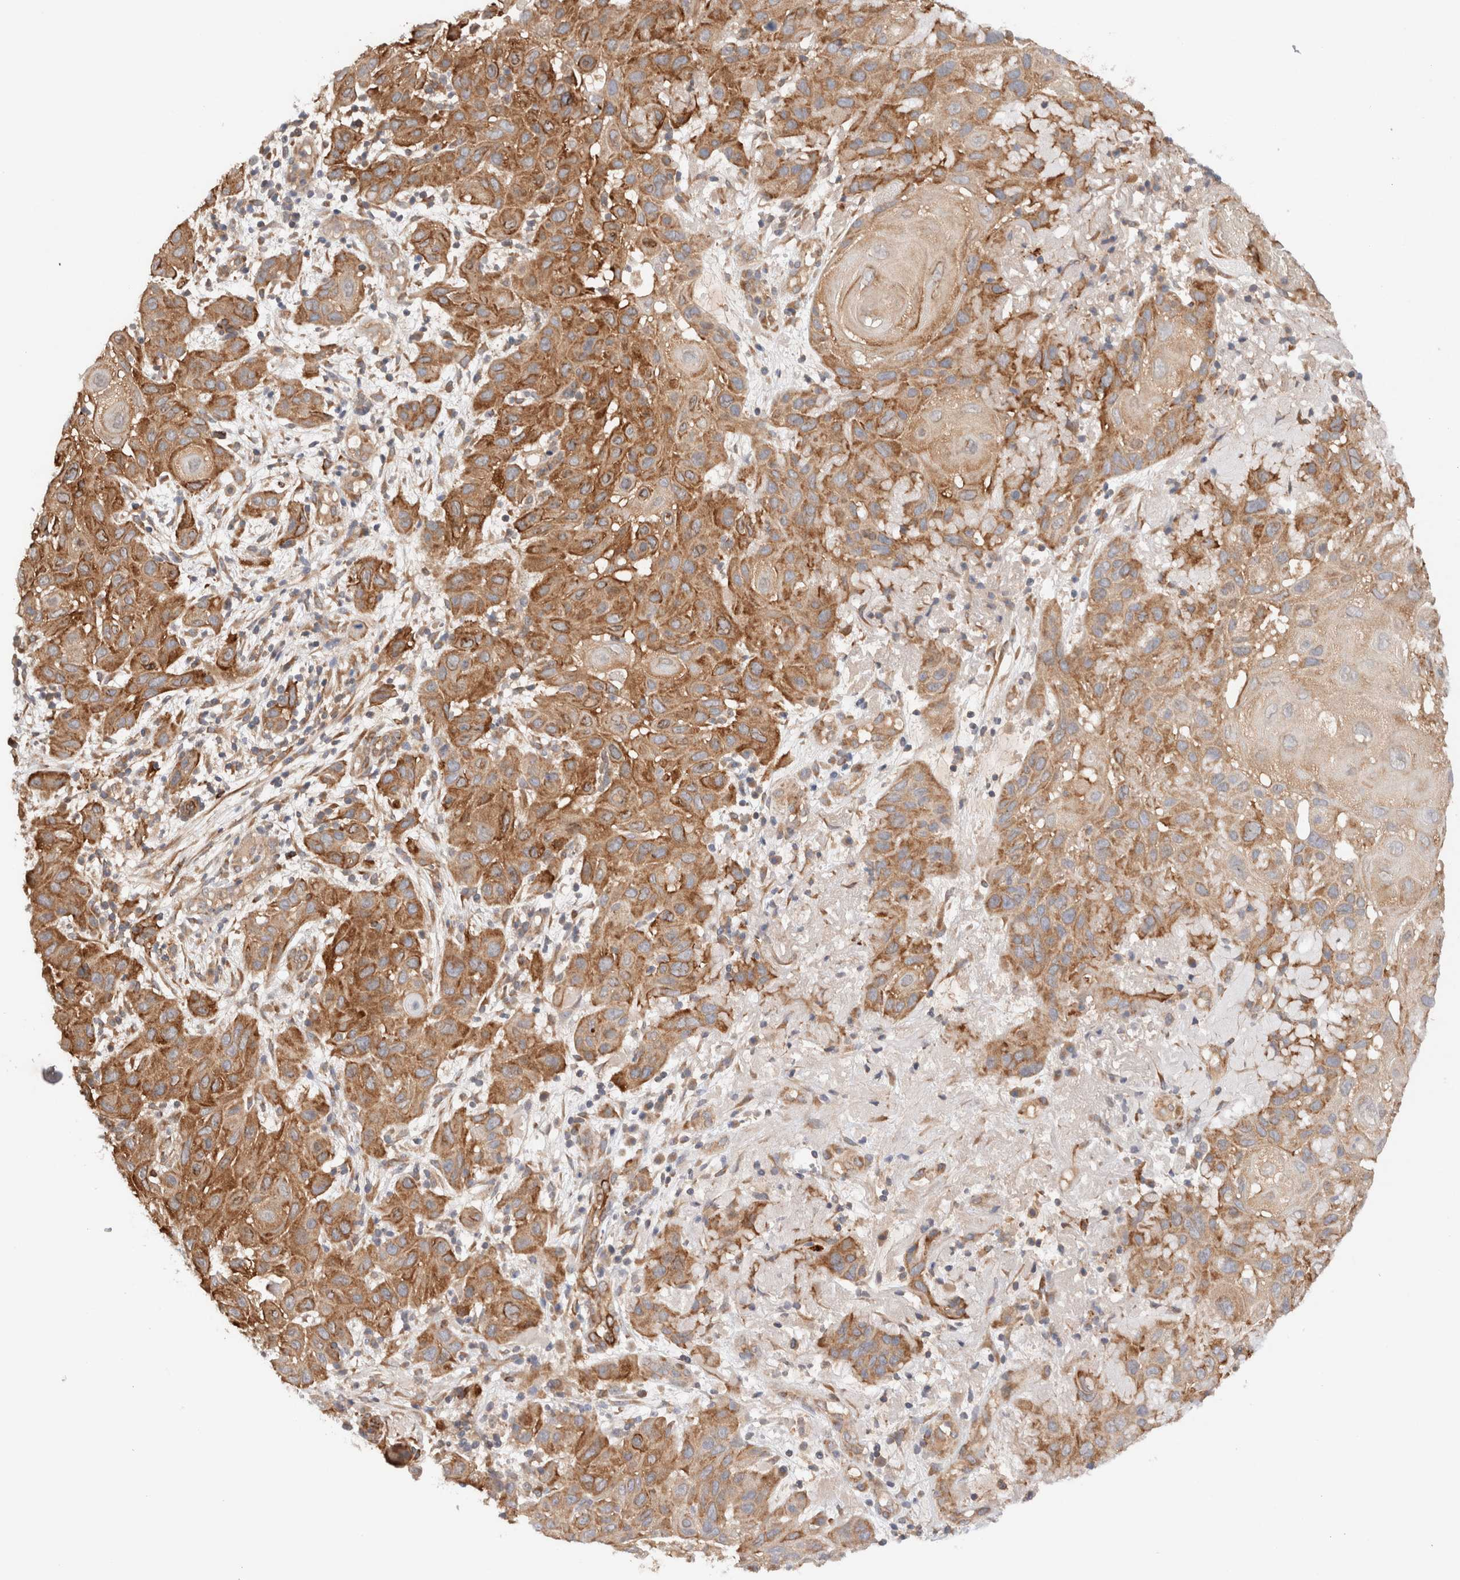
{"staining": {"intensity": "moderate", "quantity": ">75%", "location": "cytoplasmic/membranous"}, "tissue": "skin cancer", "cell_type": "Tumor cells", "image_type": "cancer", "snomed": [{"axis": "morphology", "description": "Normal tissue, NOS"}, {"axis": "morphology", "description": "Squamous cell carcinoma, NOS"}, {"axis": "topography", "description": "Skin"}], "caption": "A brown stain shows moderate cytoplasmic/membranous positivity of a protein in skin cancer tumor cells.", "gene": "KLHL20", "patient": {"sex": "female", "age": 96}}